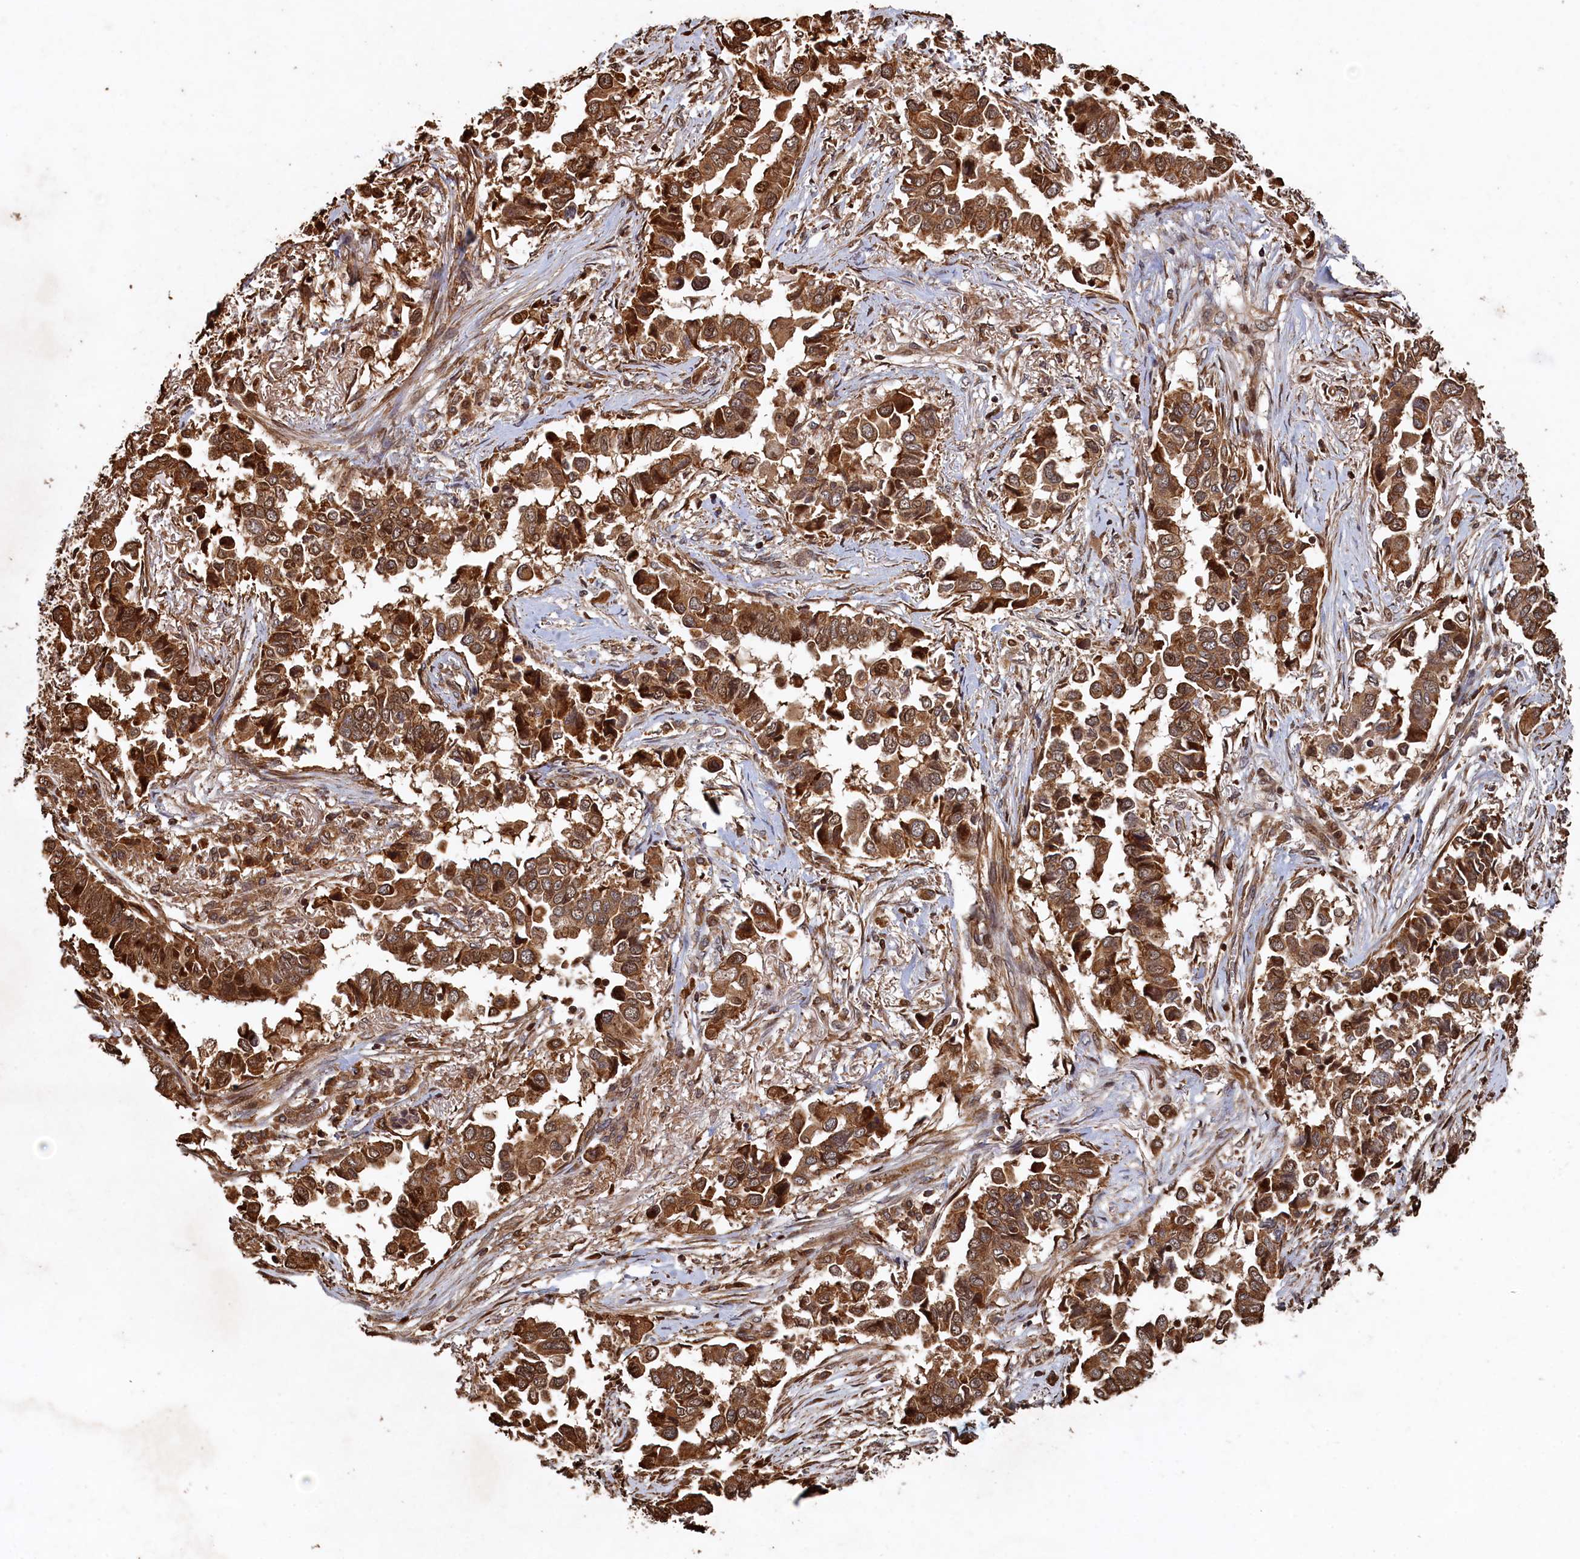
{"staining": {"intensity": "moderate", "quantity": ">75%", "location": "cytoplasmic/membranous"}, "tissue": "lung cancer", "cell_type": "Tumor cells", "image_type": "cancer", "snomed": [{"axis": "morphology", "description": "Adenocarcinoma, NOS"}, {"axis": "topography", "description": "Lung"}], "caption": "Lung cancer stained with IHC displays moderate cytoplasmic/membranous positivity in about >75% of tumor cells.", "gene": "PIGN", "patient": {"sex": "female", "age": 76}}